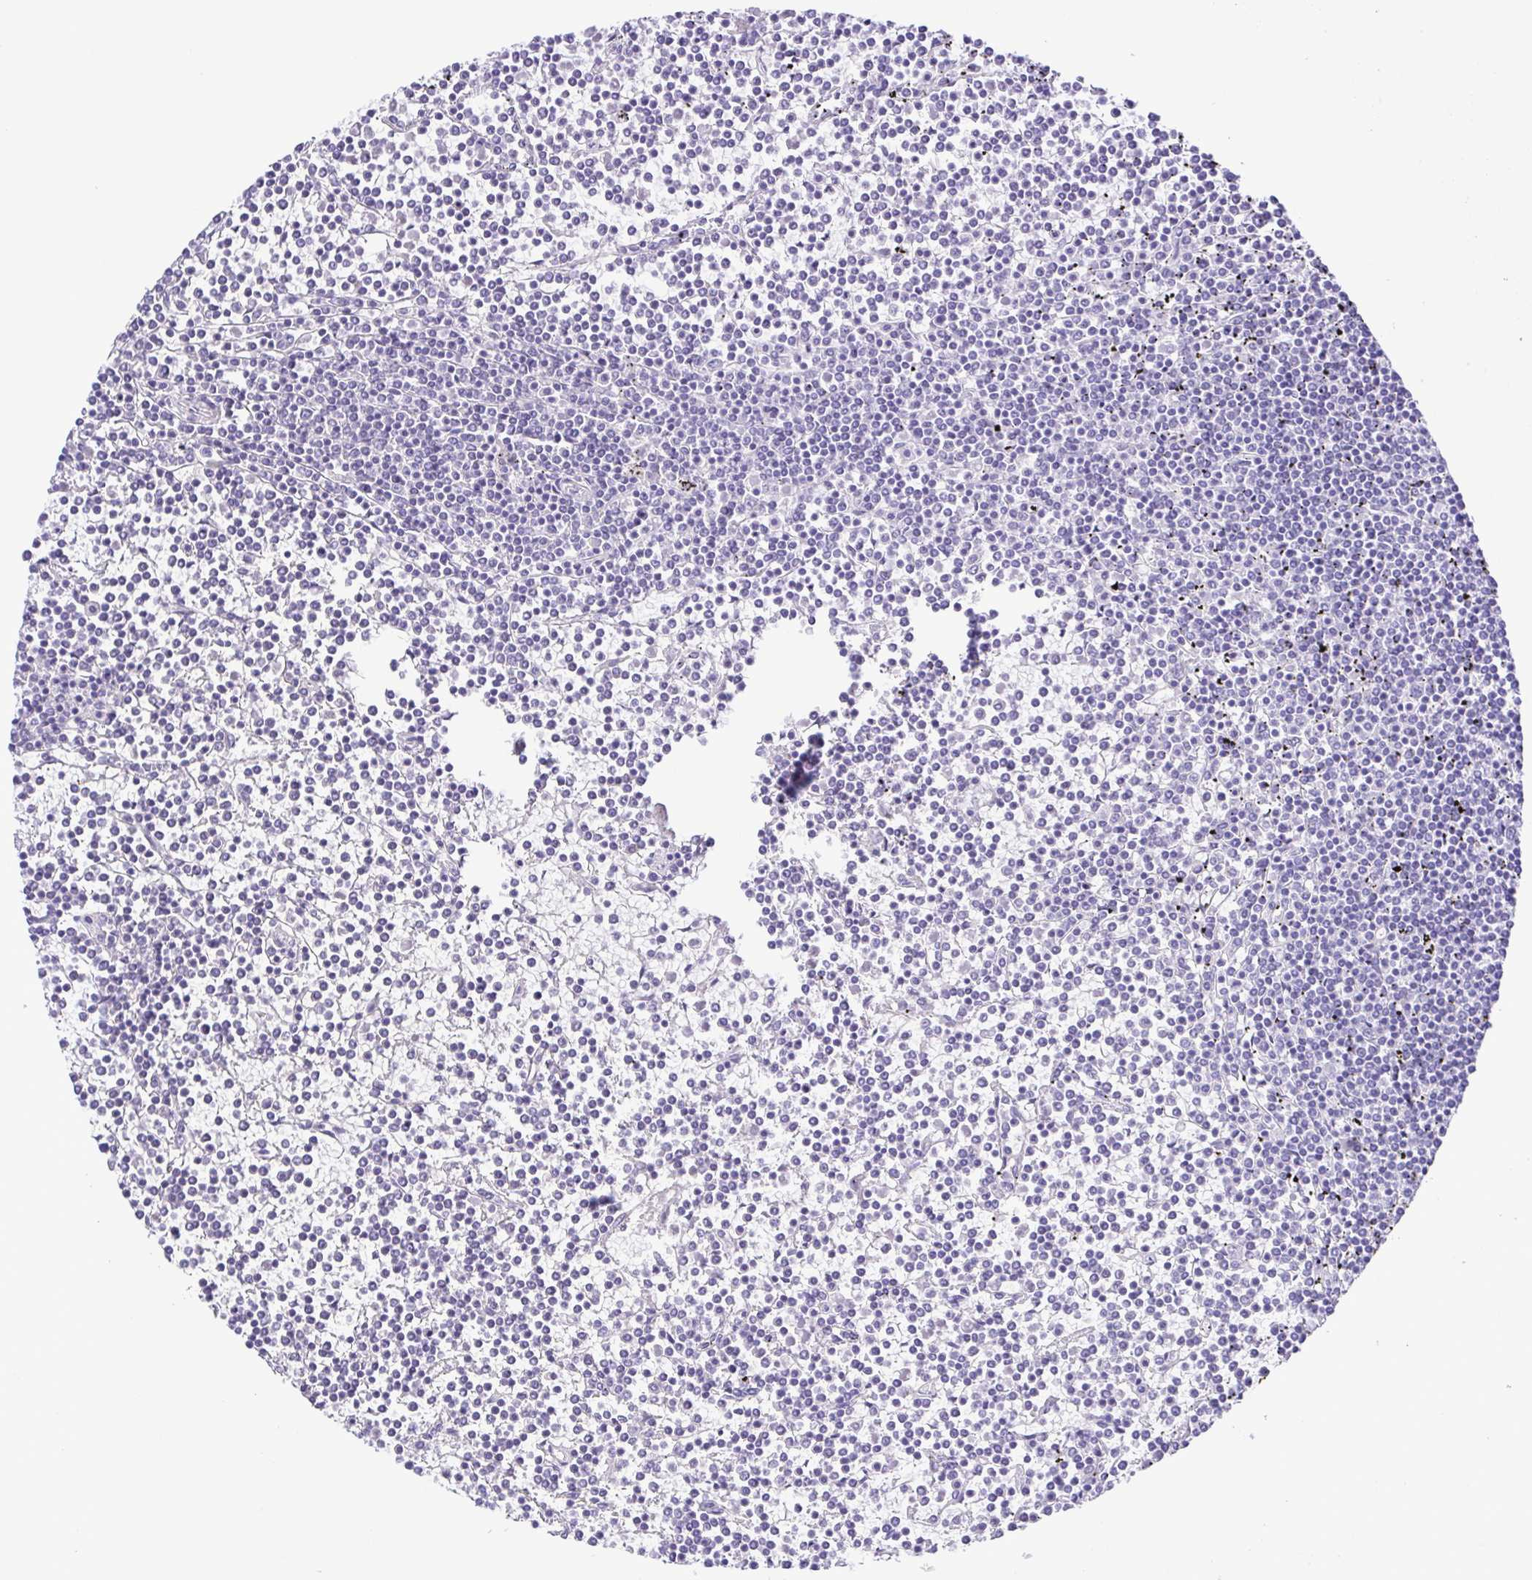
{"staining": {"intensity": "negative", "quantity": "none", "location": "none"}, "tissue": "lymphoma", "cell_type": "Tumor cells", "image_type": "cancer", "snomed": [{"axis": "morphology", "description": "Malignant lymphoma, non-Hodgkin's type, Low grade"}, {"axis": "topography", "description": "Spleen"}], "caption": "This is a micrograph of IHC staining of low-grade malignant lymphoma, non-Hodgkin's type, which shows no staining in tumor cells.", "gene": "CASP14", "patient": {"sex": "female", "age": 19}}